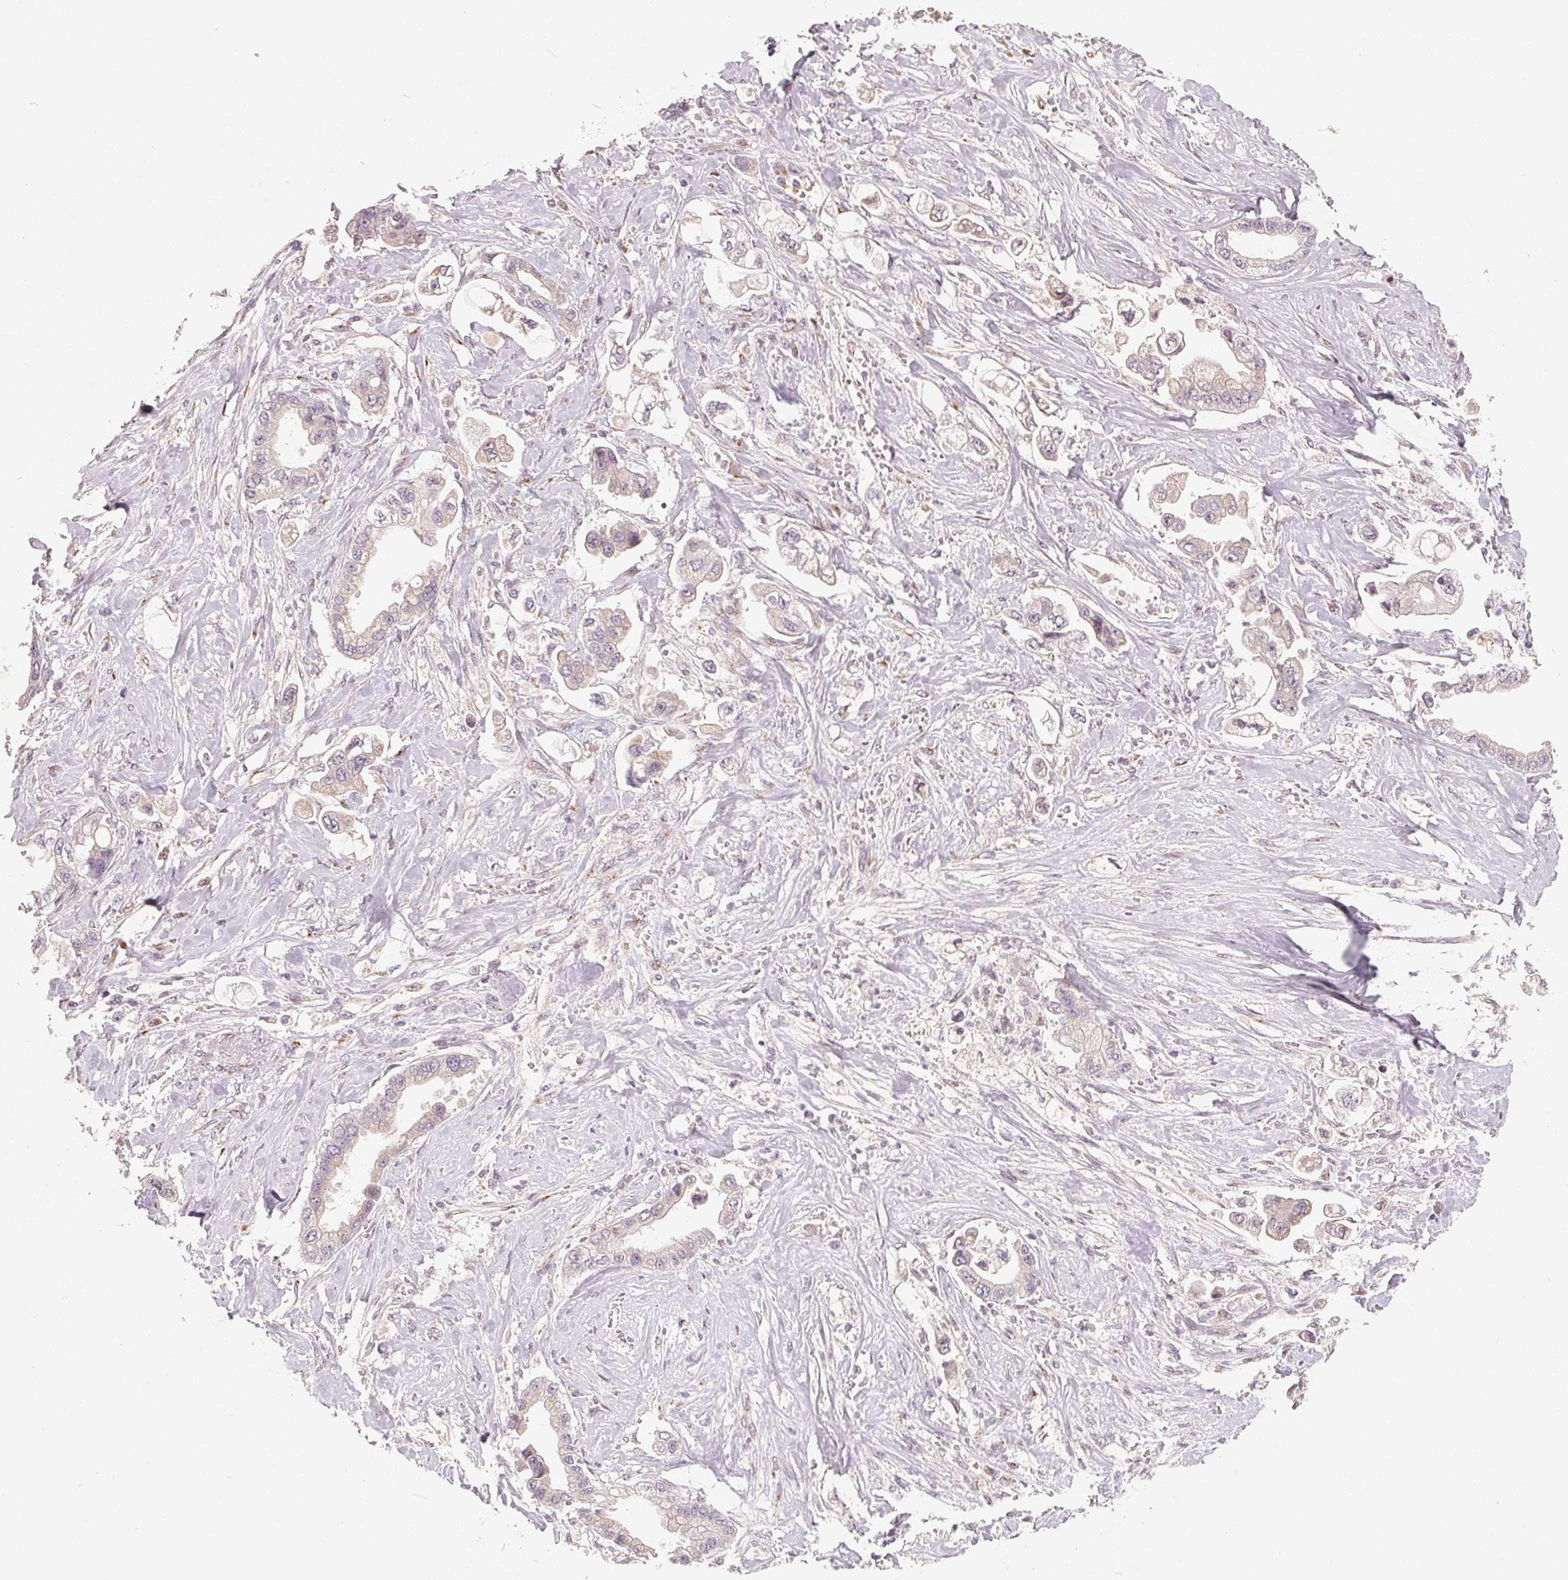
{"staining": {"intensity": "negative", "quantity": "none", "location": "none"}, "tissue": "stomach cancer", "cell_type": "Tumor cells", "image_type": "cancer", "snomed": [{"axis": "morphology", "description": "Adenocarcinoma, NOS"}, {"axis": "topography", "description": "Stomach"}], "caption": "High power microscopy photomicrograph of an immunohistochemistry (IHC) photomicrograph of stomach cancer, revealing no significant expression in tumor cells. (DAB (3,3'-diaminobenzidine) IHC, high magnification).", "gene": "TMSB15B", "patient": {"sex": "male", "age": 62}}